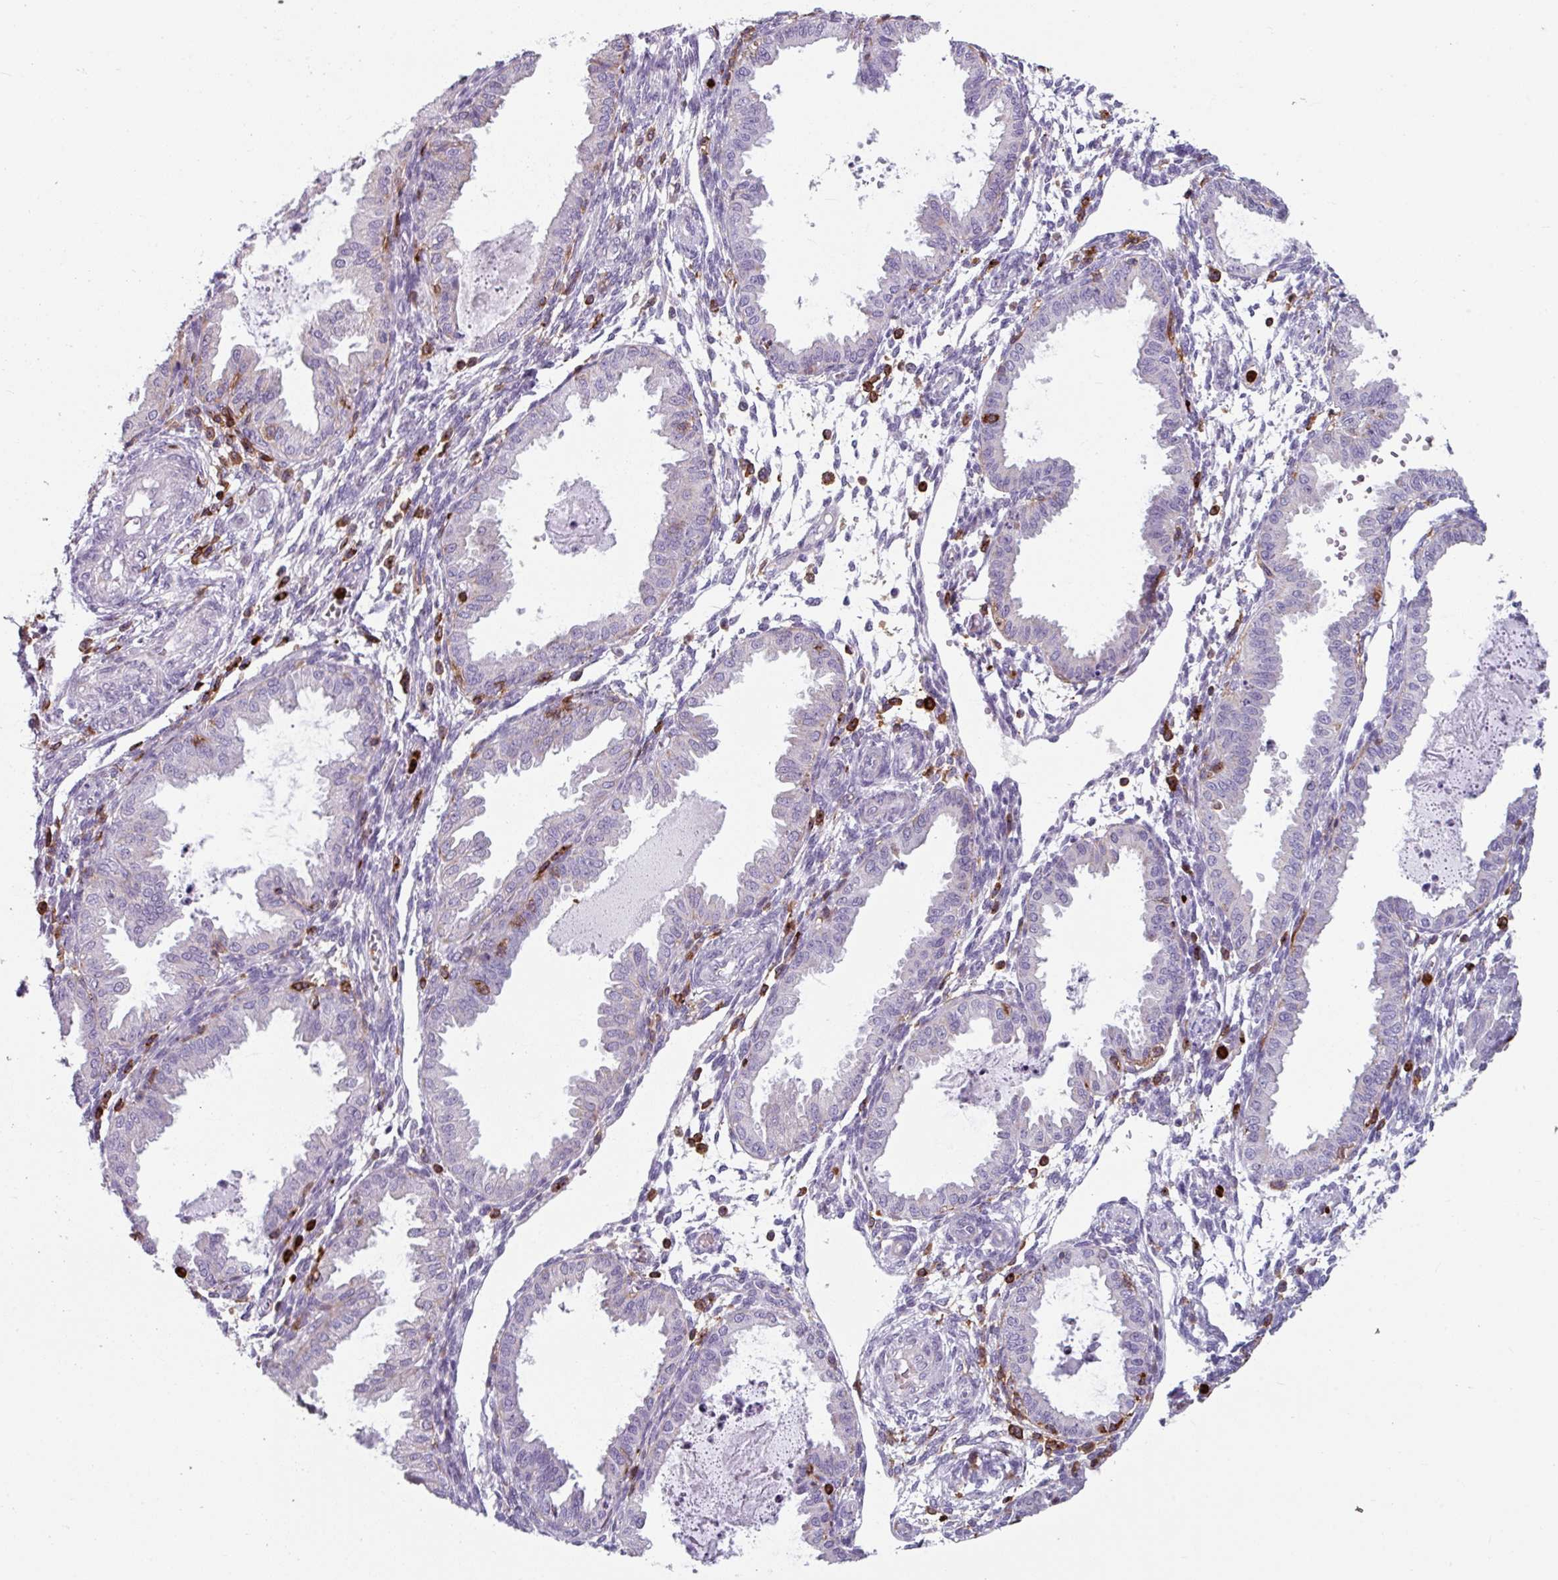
{"staining": {"intensity": "negative", "quantity": "none", "location": "none"}, "tissue": "endometrium", "cell_type": "Cells in endometrial stroma", "image_type": "normal", "snomed": [{"axis": "morphology", "description": "Normal tissue, NOS"}, {"axis": "topography", "description": "Endometrium"}], "caption": "Immunohistochemistry image of normal endometrium: human endometrium stained with DAB displays no significant protein staining in cells in endometrial stroma.", "gene": "EXOSC5", "patient": {"sex": "female", "age": 33}}